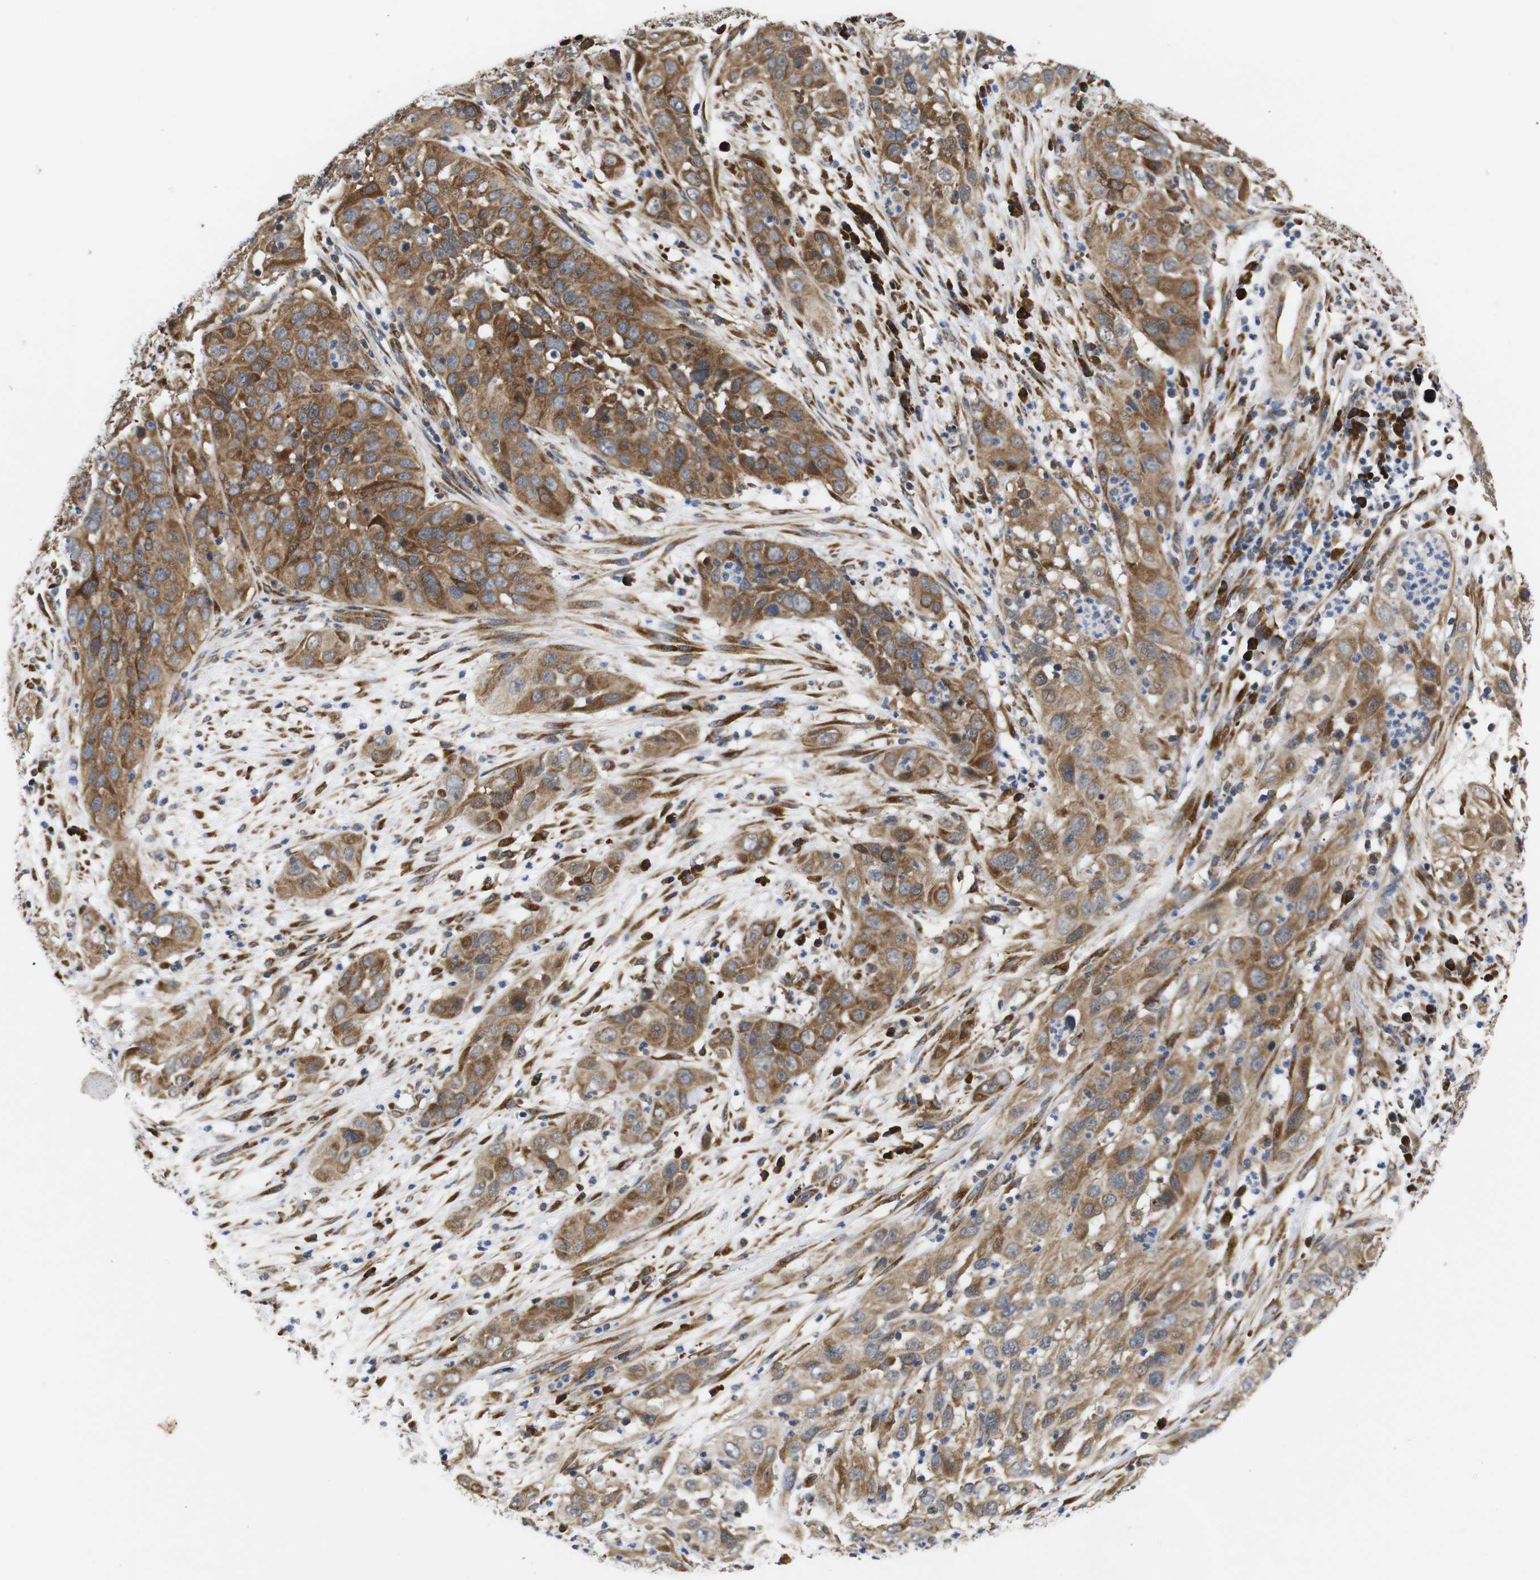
{"staining": {"intensity": "moderate", "quantity": ">75%", "location": "cytoplasmic/membranous"}, "tissue": "cervical cancer", "cell_type": "Tumor cells", "image_type": "cancer", "snomed": [{"axis": "morphology", "description": "Squamous cell carcinoma, NOS"}, {"axis": "topography", "description": "Cervix"}], "caption": "A brown stain highlights moderate cytoplasmic/membranous expression of a protein in human cervical cancer tumor cells.", "gene": "KANK4", "patient": {"sex": "female", "age": 32}}